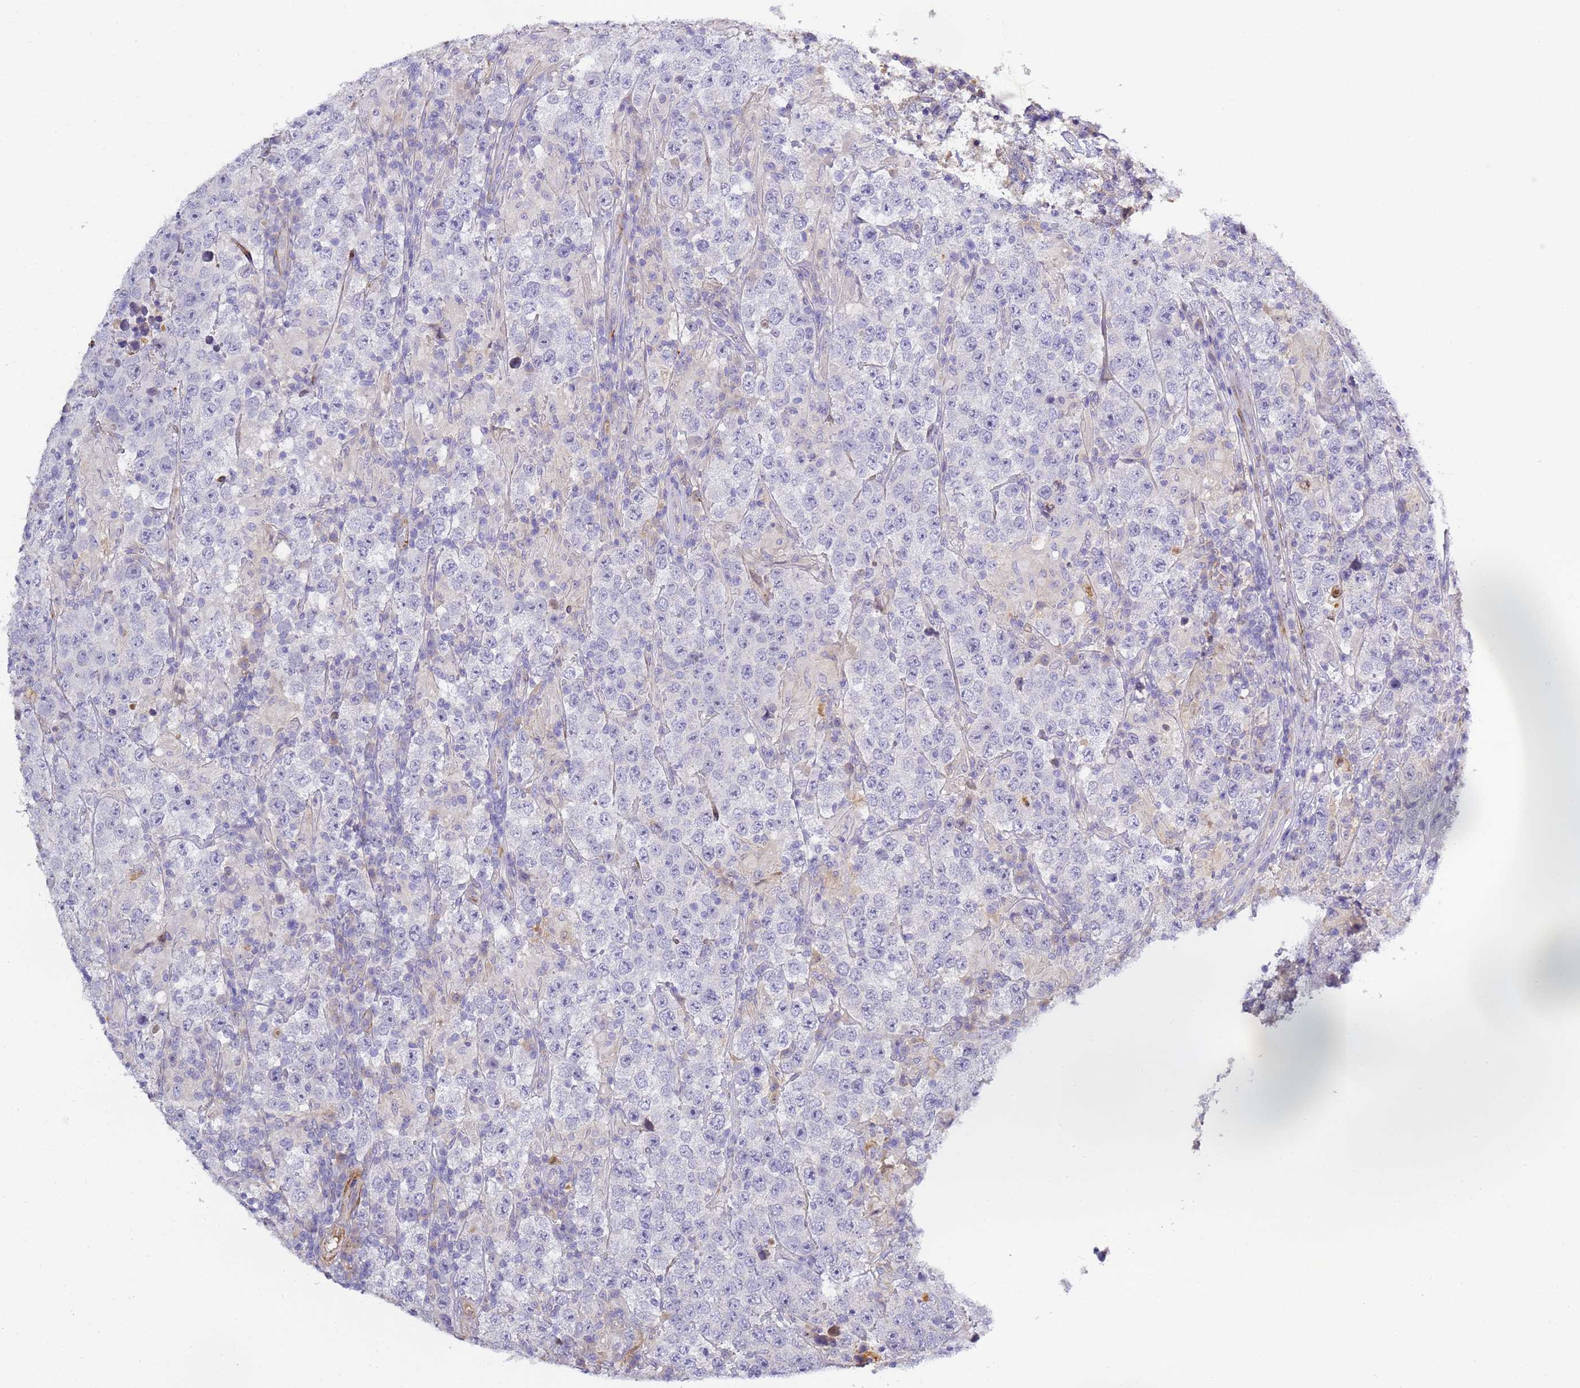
{"staining": {"intensity": "negative", "quantity": "none", "location": "none"}, "tissue": "testis cancer", "cell_type": "Tumor cells", "image_type": "cancer", "snomed": [{"axis": "morphology", "description": "Normal tissue, NOS"}, {"axis": "morphology", "description": "Urothelial carcinoma, High grade"}, {"axis": "morphology", "description": "Seminoma, NOS"}, {"axis": "morphology", "description": "Carcinoma, Embryonal, NOS"}, {"axis": "topography", "description": "Urinary bladder"}, {"axis": "topography", "description": "Testis"}], "caption": "IHC of embryonal carcinoma (testis) shows no staining in tumor cells.", "gene": "CFH", "patient": {"sex": "male", "age": 41}}